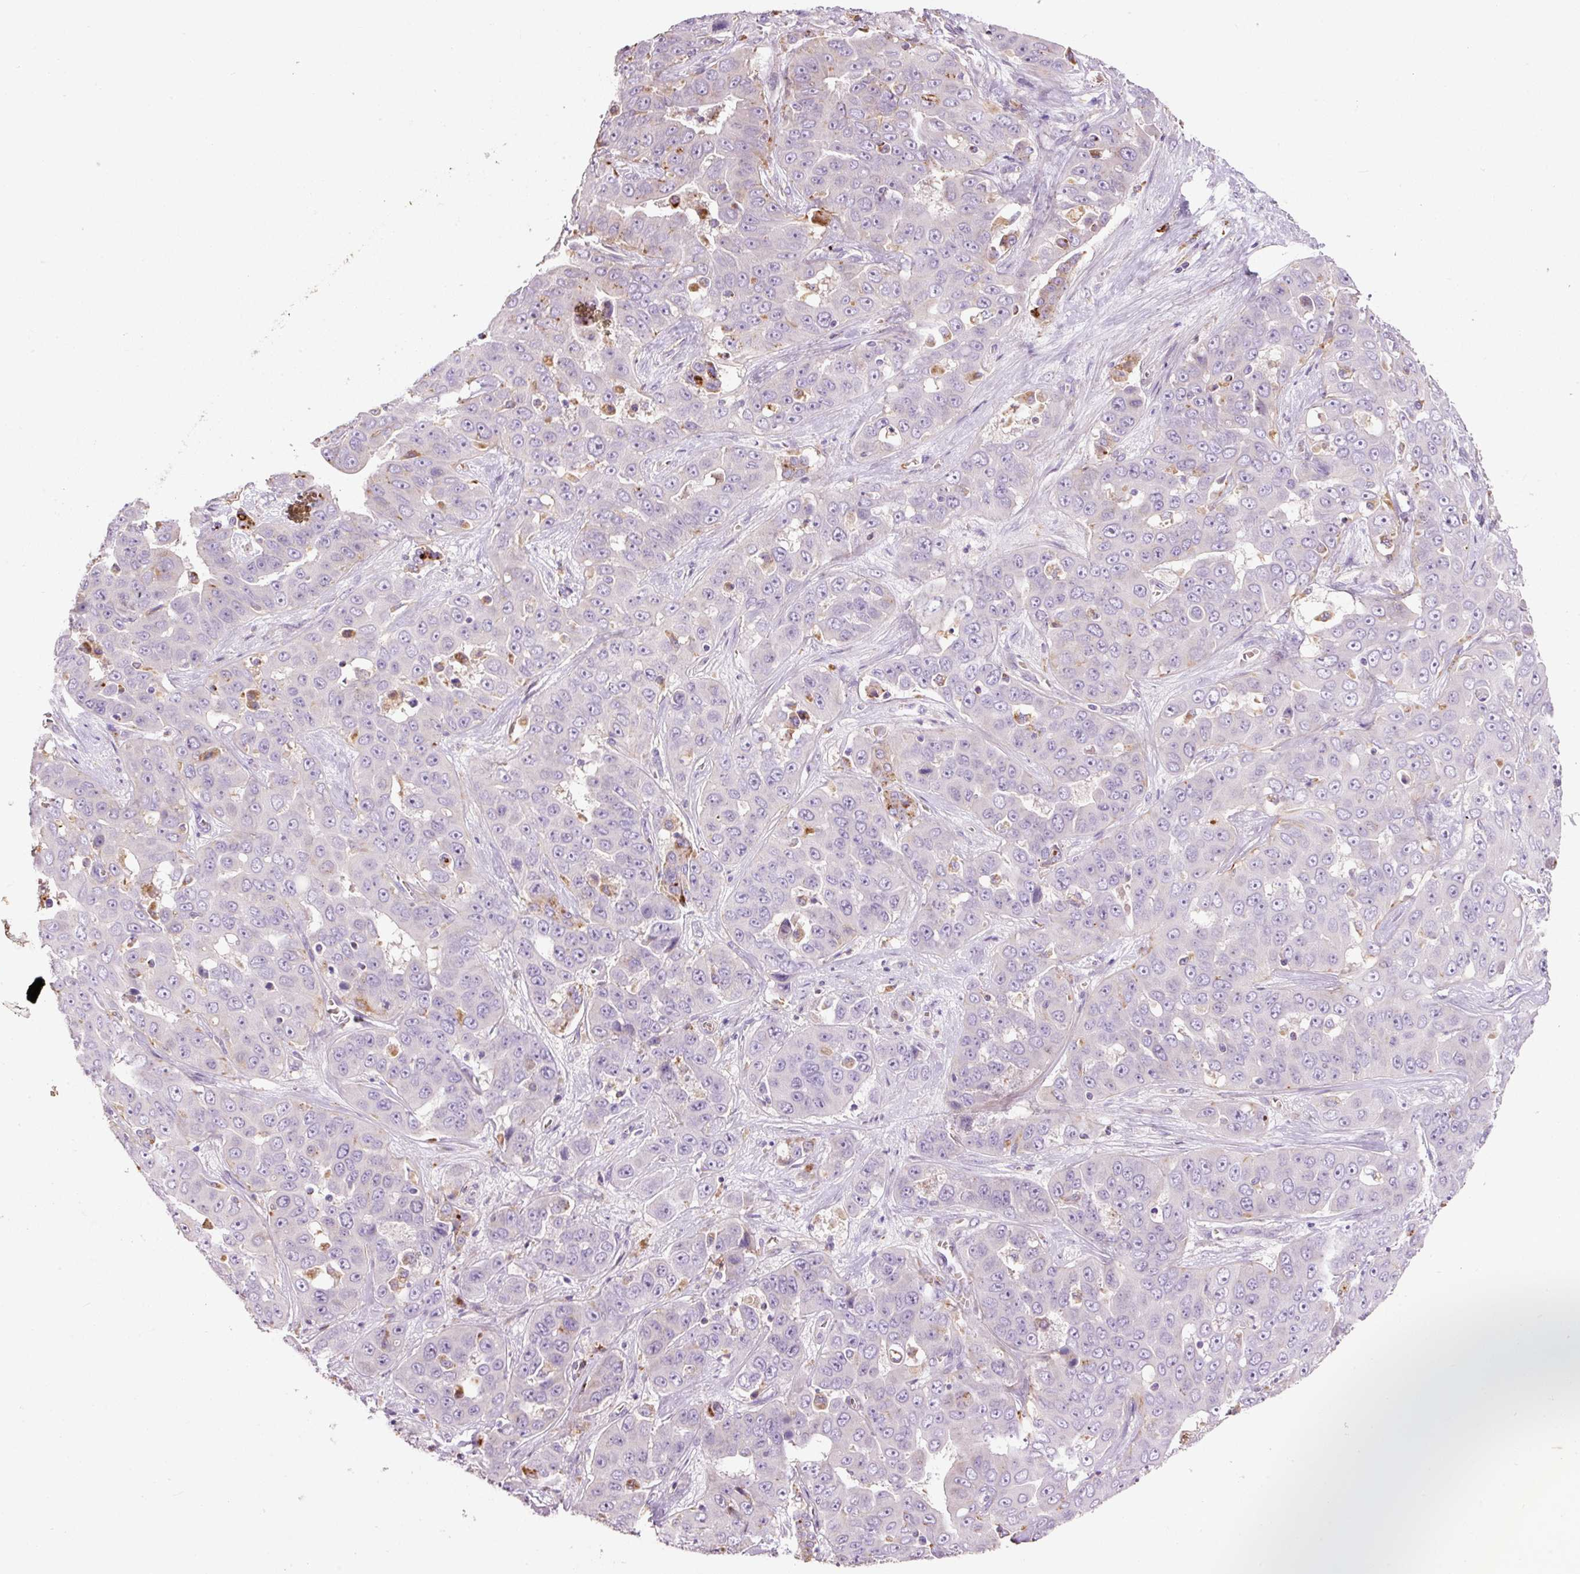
{"staining": {"intensity": "negative", "quantity": "none", "location": "none"}, "tissue": "liver cancer", "cell_type": "Tumor cells", "image_type": "cancer", "snomed": [{"axis": "morphology", "description": "Cholangiocarcinoma"}, {"axis": "topography", "description": "Liver"}], "caption": "A high-resolution micrograph shows IHC staining of liver cancer, which reveals no significant expression in tumor cells.", "gene": "TMC8", "patient": {"sex": "female", "age": 52}}